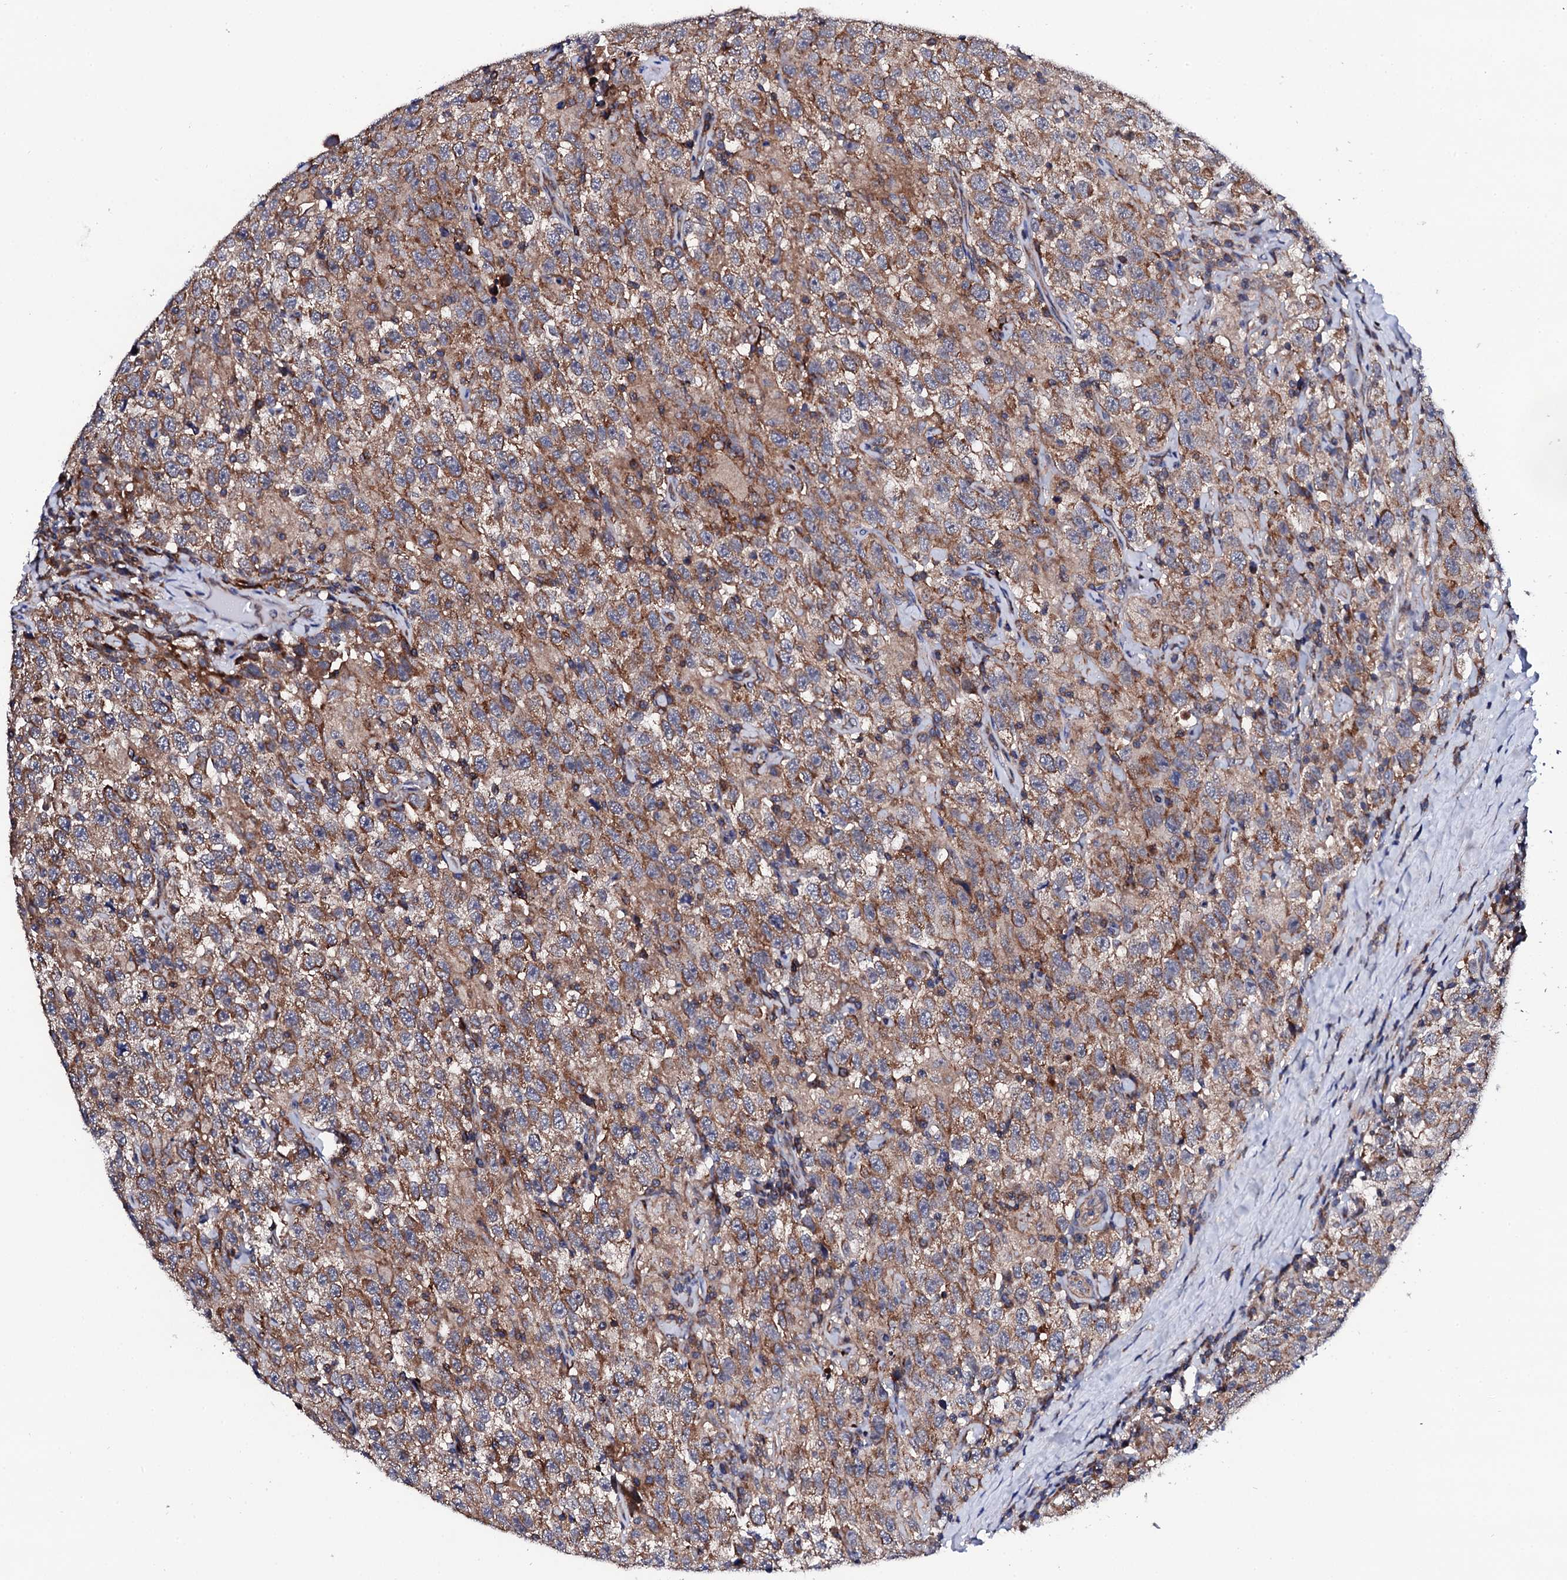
{"staining": {"intensity": "moderate", "quantity": ">75%", "location": "cytoplasmic/membranous"}, "tissue": "testis cancer", "cell_type": "Tumor cells", "image_type": "cancer", "snomed": [{"axis": "morphology", "description": "Seminoma, NOS"}, {"axis": "topography", "description": "Testis"}], "caption": "Protein expression analysis of seminoma (testis) exhibits moderate cytoplasmic/membranous staining in approximately >75% of tumor cells. (DAB (3,3'-diaminobenzidine) IHC, brown staining for protein, blue staining for nuclei).", "gene": "COG4", "patient": {"sex": "male", "age": 41}}